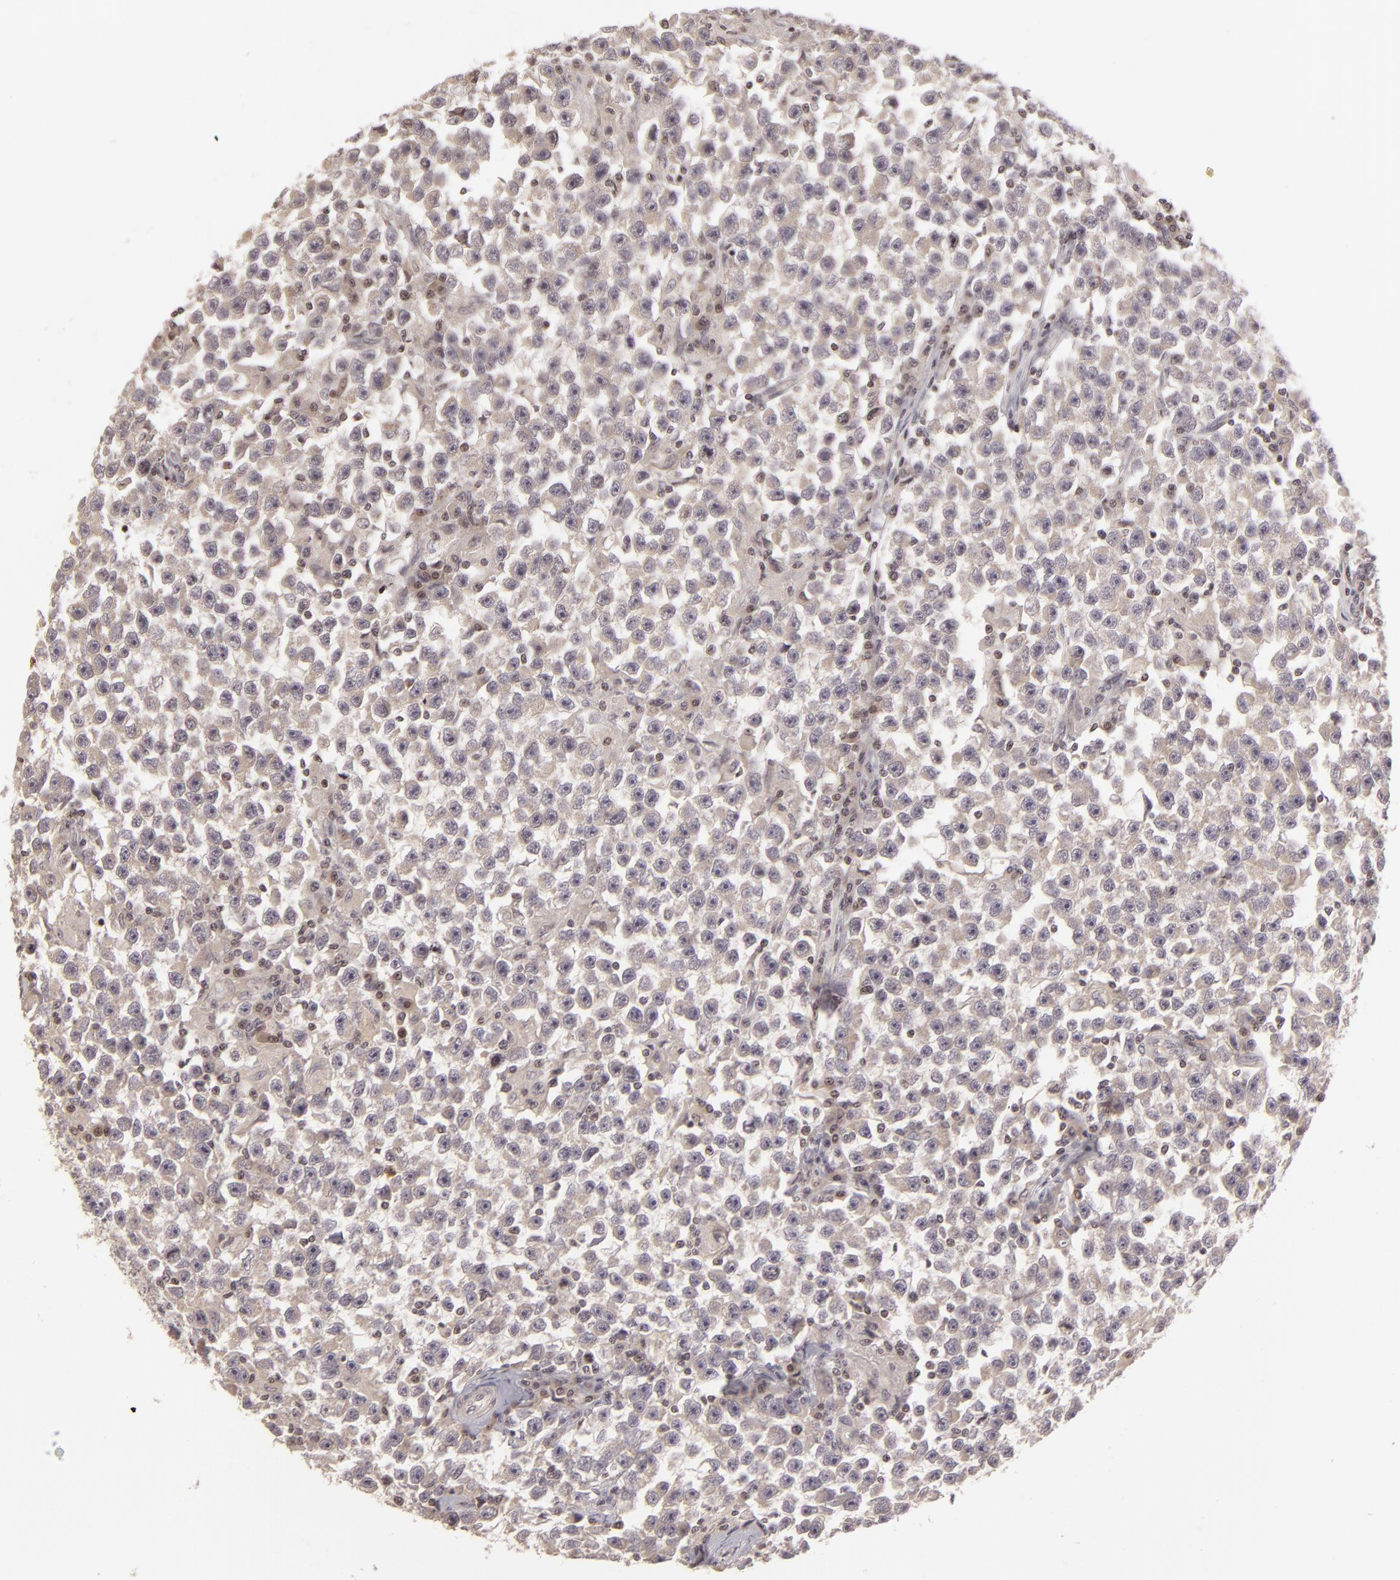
{"staining": {"intensity": "negative", "quantity": "none", "location": "none"}, "tissue": "testis cancer", "cell_type": "Tumor cells", "image_type": "cancer", "snomed": [{"axis": "morphology", "description": "Seminoma, NOS"}, {"axis": "topography", "description": "Testis"}], "caption": "This is an immunohistochemistry (IHC) photomicrograph of human testis cancer. There is no expression in tumor cells.", "gene": "AKAP6", "patient": {"sex": "male", "age": 33}}